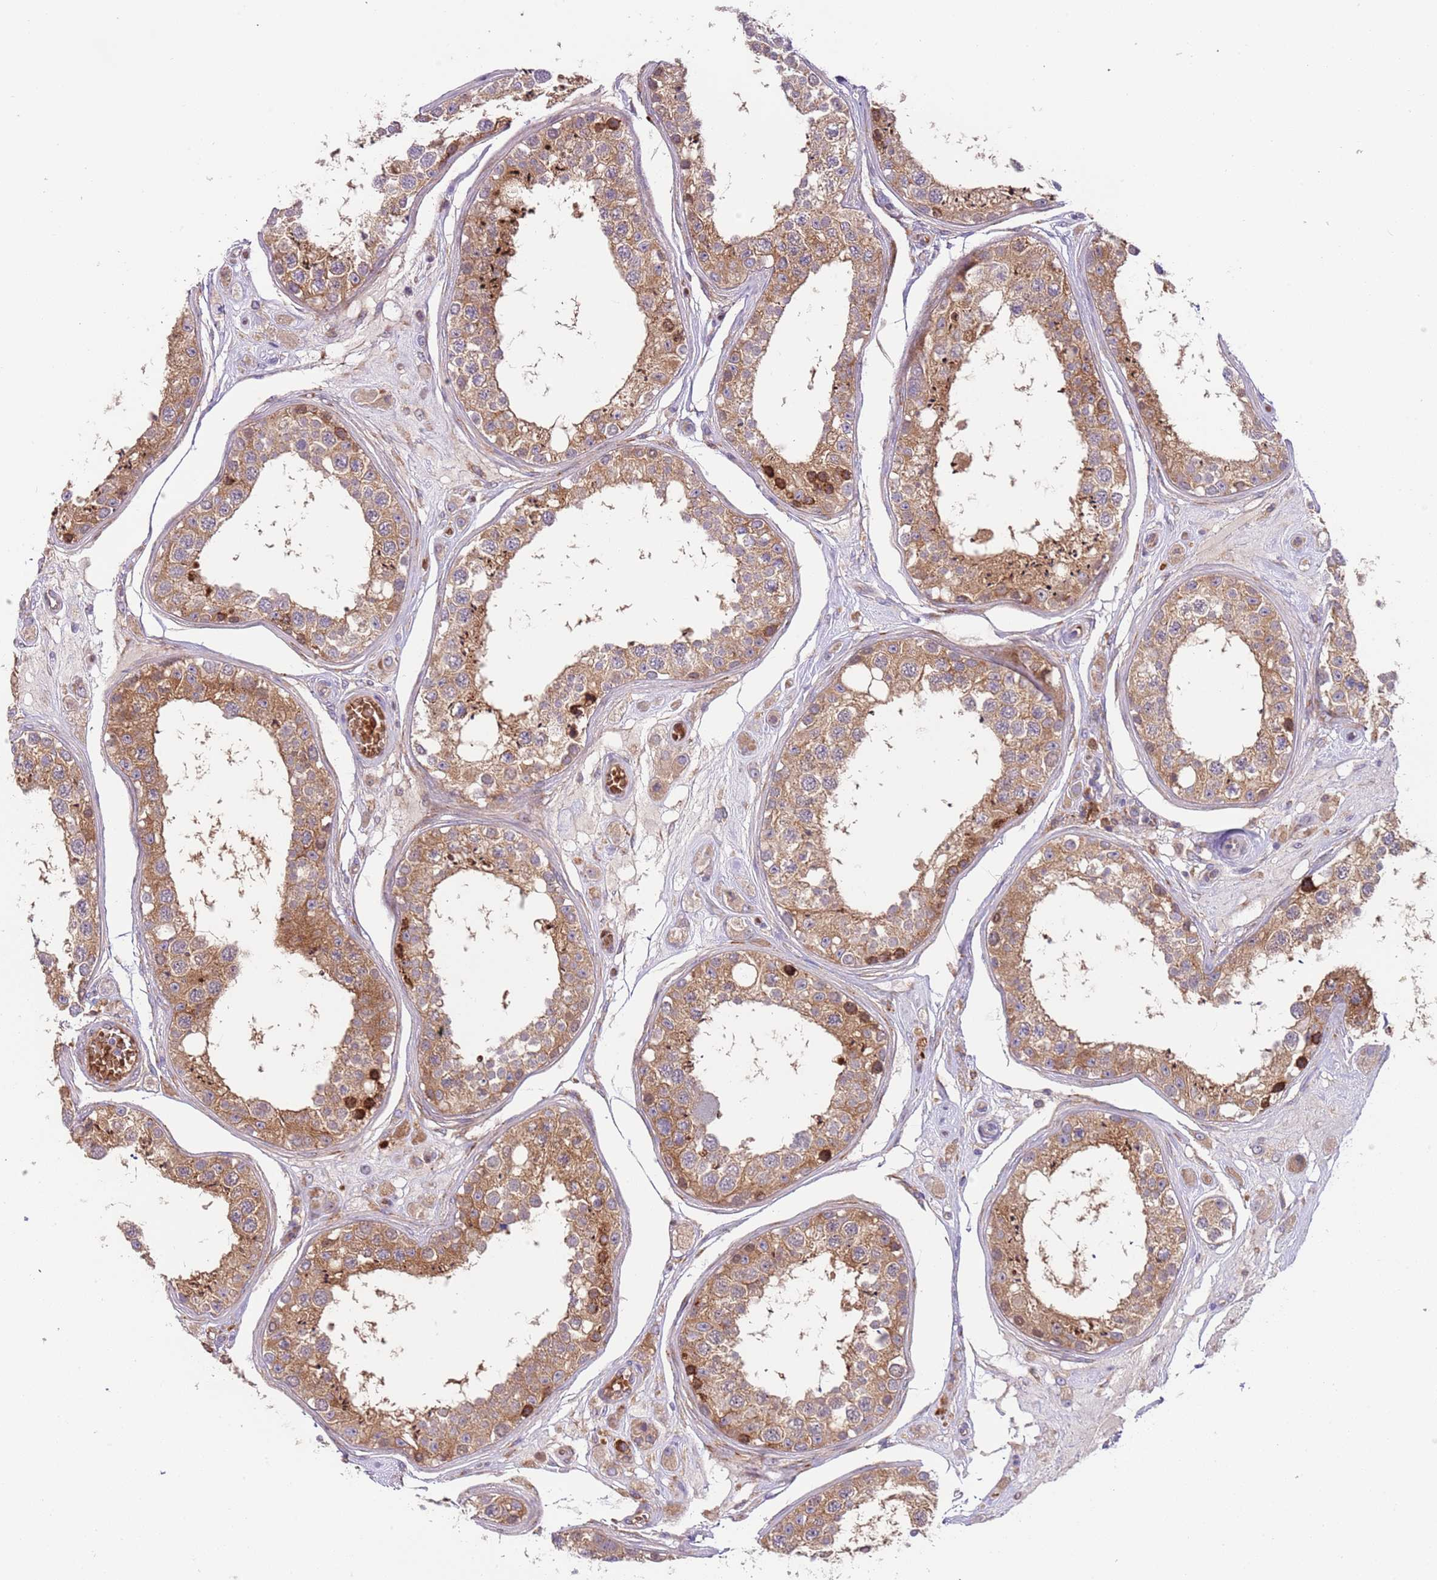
{"staining": {"intensity": "moderate", "quantity": ">75%", "location": "cytoplasmic/membranous"}, "tissue": "testis", "cell_type": "Cells in seminiferous ducts", "image_type": "normal", "snomed": [{"axis": "morphology", "description": "Normal tissue, NOS"}, {"axis": "topography", "description": "Testis"}], "caption": "Immunohistochemistry (IHC) staining of benign testis, which exhibits medium levels of moderate cytoplasmic/membranous staining in approximately >75% of cells in seminiferous ducts indicating moderate cytoplasmic/membranous protein staining. The staining was performed using DAB (brown) for protein detection and nuclei were counterstained in hematoxylin (blue).", "gene": "VWCE", "patient": {"sex": "male", "age": 25}}